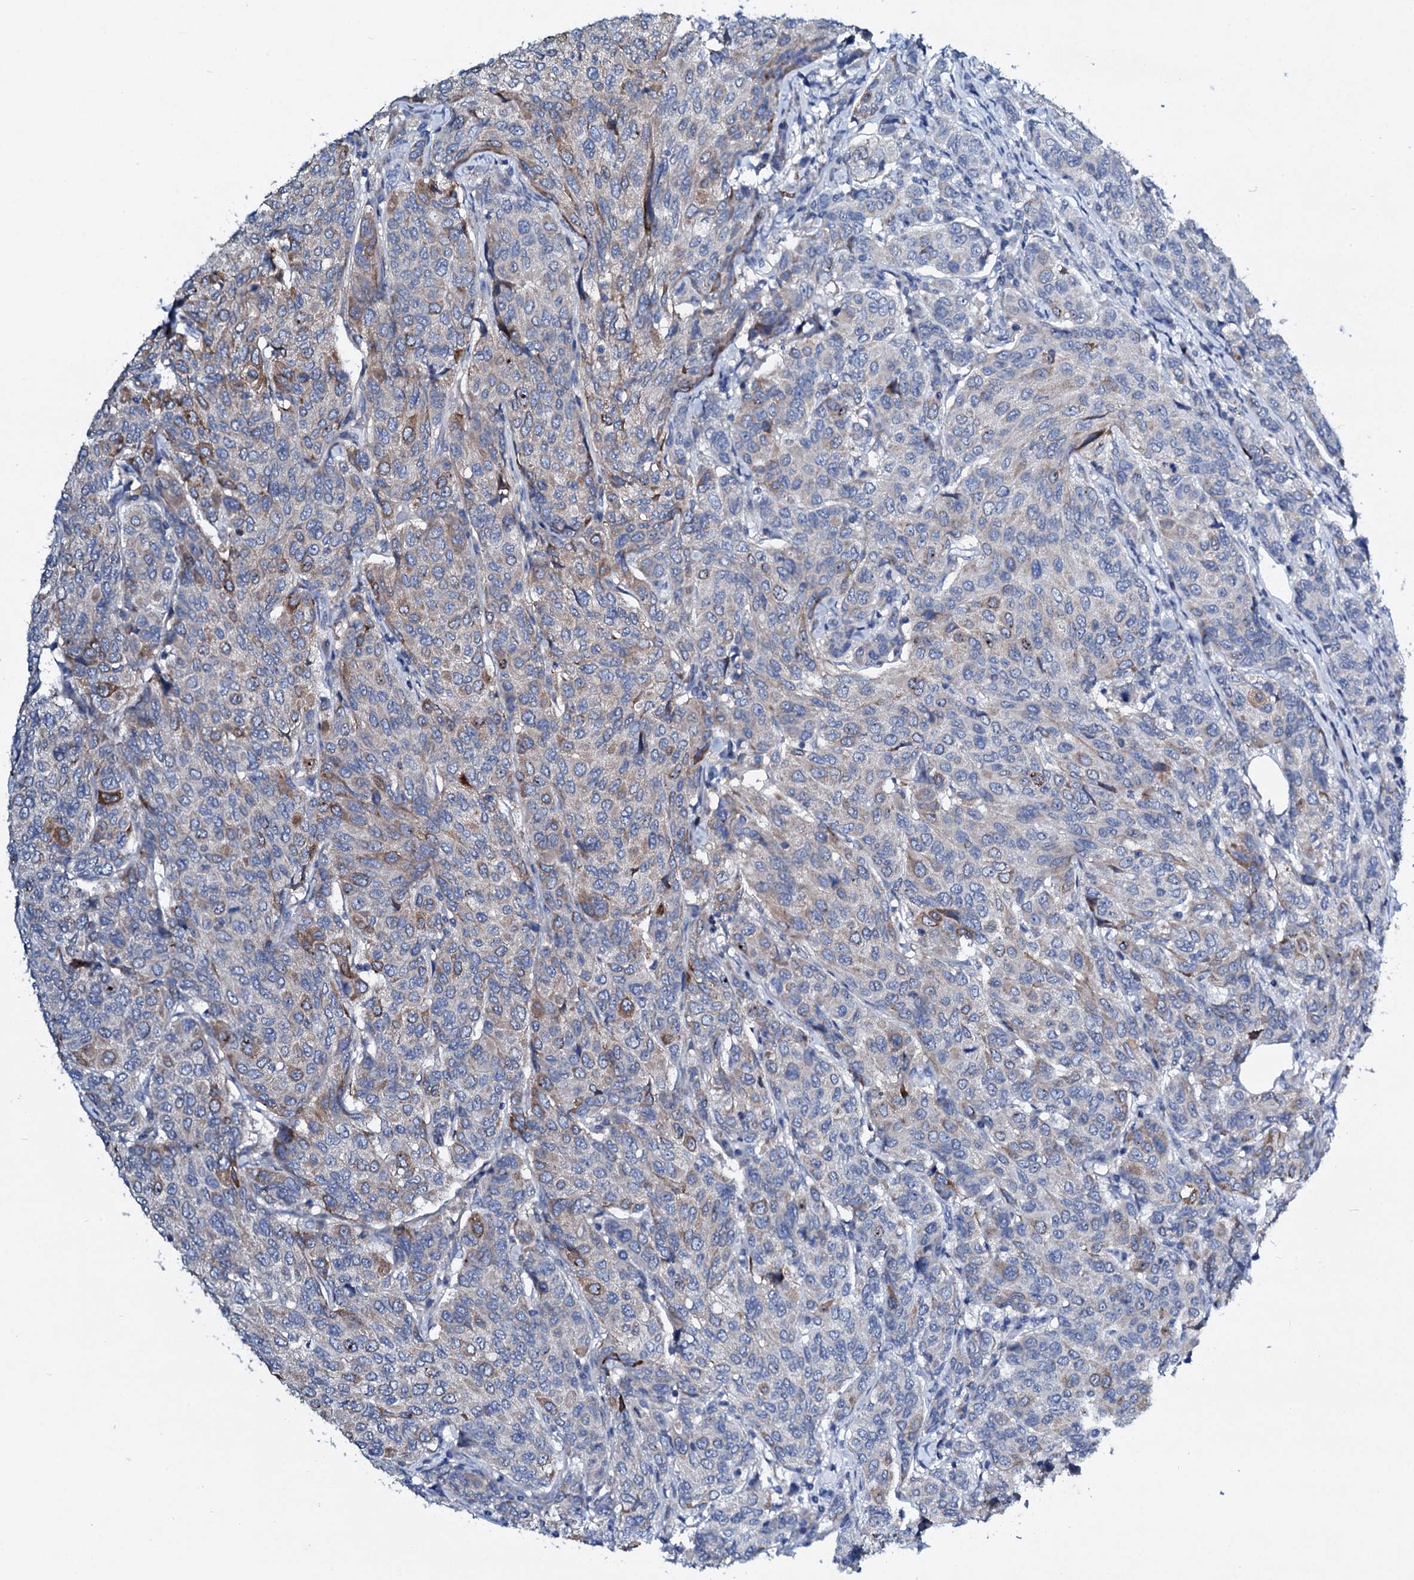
{"staining": {"intensity": "weak", "quantity": "<25%", "location": "cytoplasmic/membranous"}, "tissue": "breast cancer", "cell_type": "Tumor cells", "image_type": "cancer", "snomed": [{"axis": "morphology", "description": "Duct carcinoma"}, {"axis": "topography", "description": "Breast"}], "caption": "Tumor cells are negative for brown protein staining in breast infiltrating ductal carcinoma.", "gene": "TPGS2", "patient": {"sex": "female", "age": 55}}